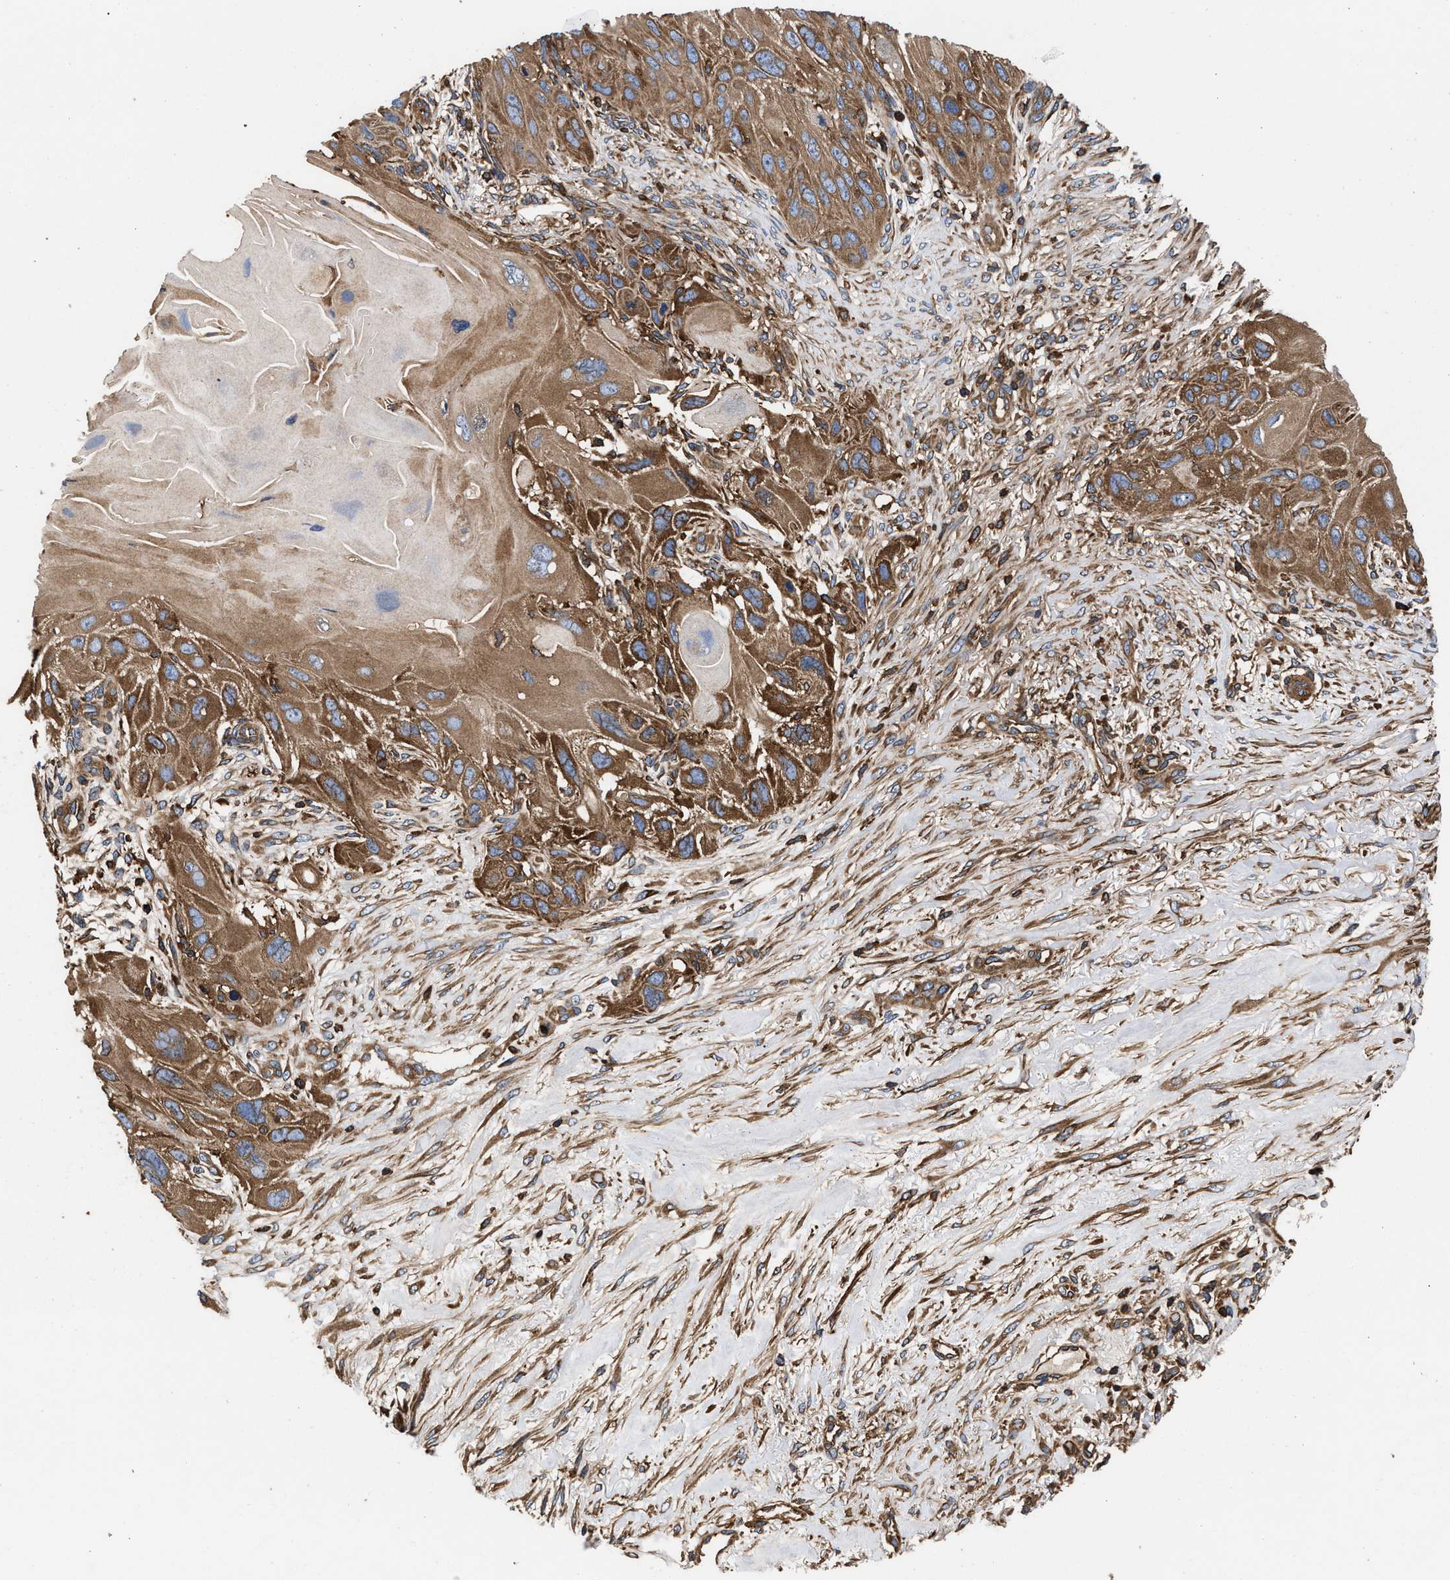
{"staining": {"intensity": "moderate", "quantity": ">75%", "location": "cytoplasmic/membranous"}, "tissue": "skin cancer", "cell_type": "Tumor cells", "image_type": "cancer", "snomed": [{"axis": "morphology", "description": "Squamous cell carcinoma, NOS"}, {"axis": "topography", "description": "Skin"}], "caption": "Skin cancer (squamous cell carcinoma) stained with a protein marker exhibits moderate staining in tumor cells.", "gene": "KYAT1", "patient": {"sex": "female", "age": 77}}